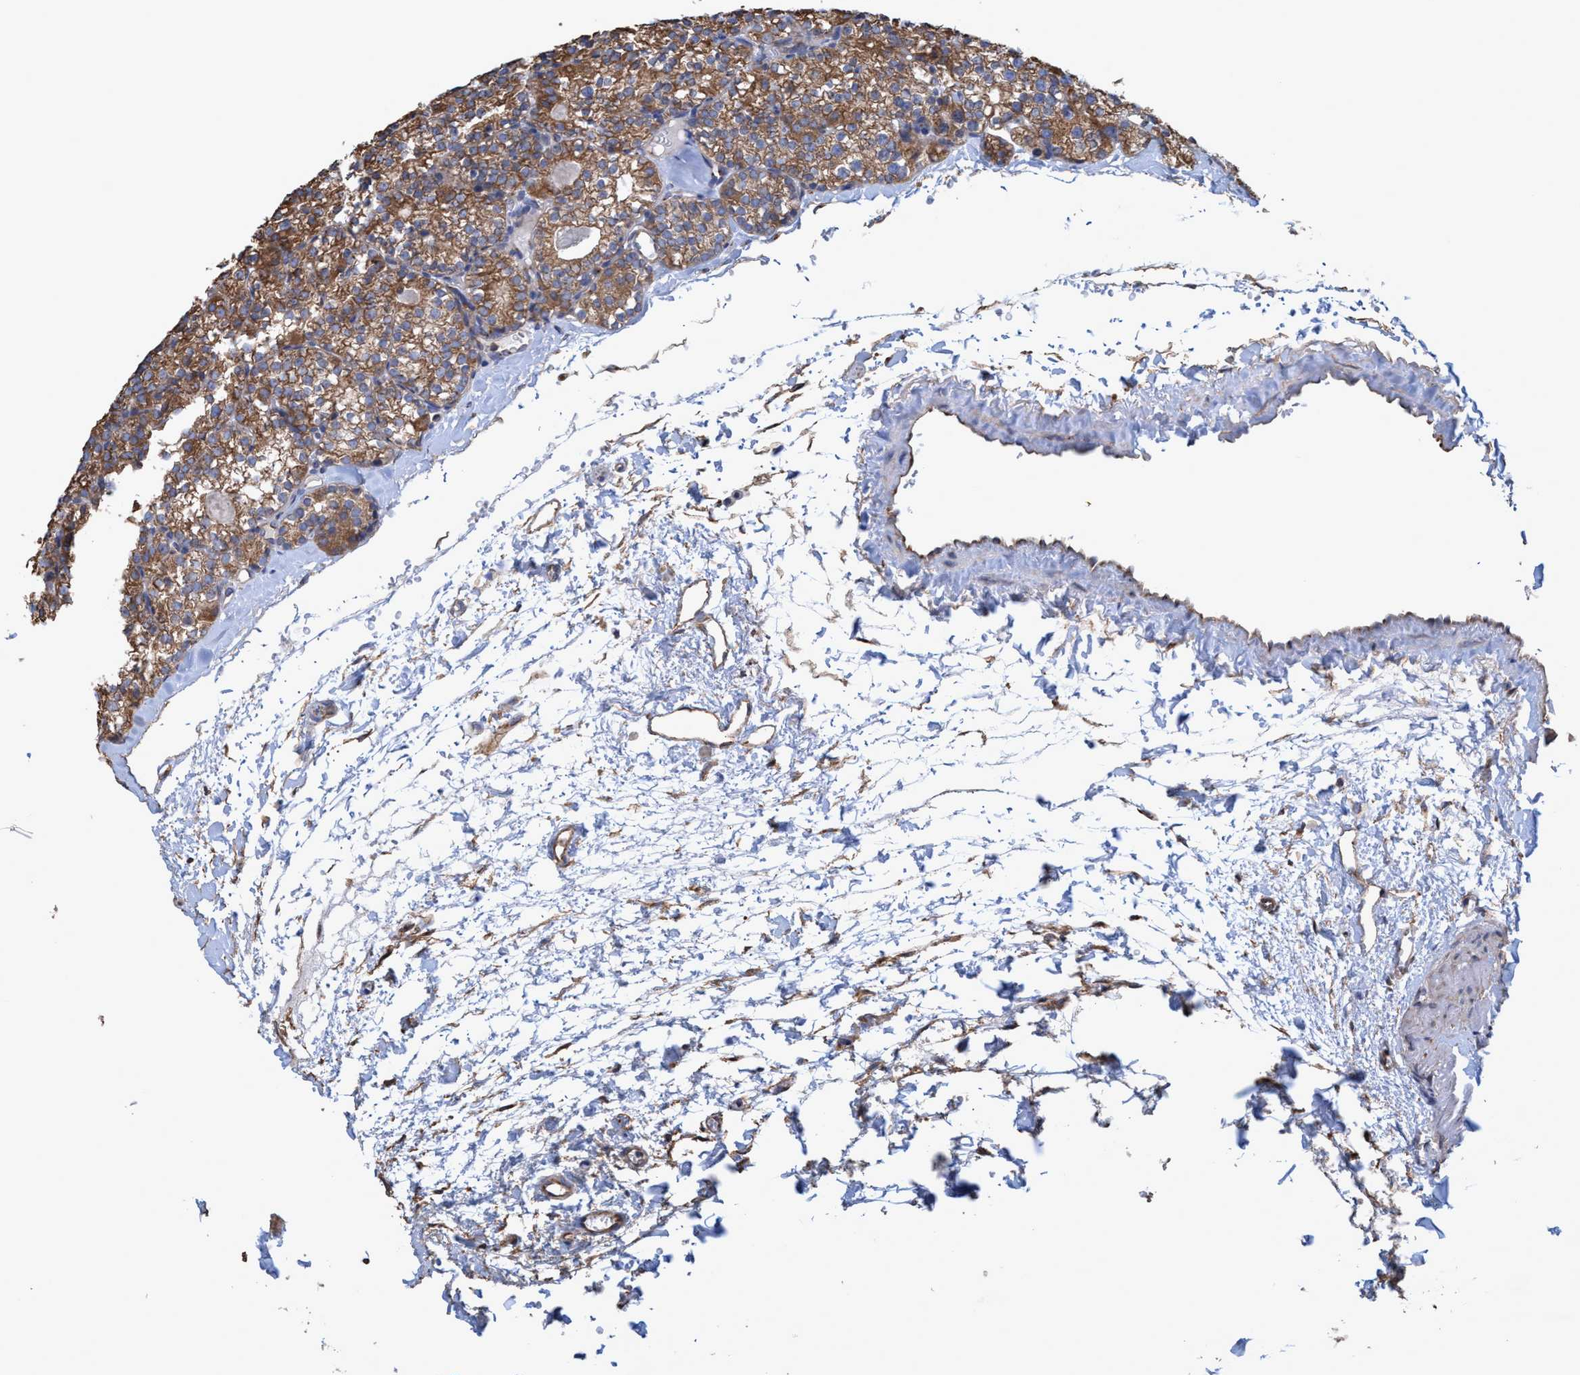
{"staining": {"intensity": "moderate", "quantity": ">75%", "location": "cytoplasmic/membranous"}, "tissue": "parathyroid gland", "cell_type": "Glandular cells", "image_type": "normal", "snomed": [{"axis": "morphology", "description": "Normal tissue, NOS"}, {"axis": "topography", "description": "Parathyroid gland"}], "caption": "Protein staining of benign parathyroid gland displays moderate cytoplasmic/membranous staining in about >75% of glandular cells. The staining was performed using DAB, with brown indicating positive protein expression. Nuclei are stained blue with hematoxylin.", "gene": "BICD2", "patient": {"sex": "female", "age": 64}}